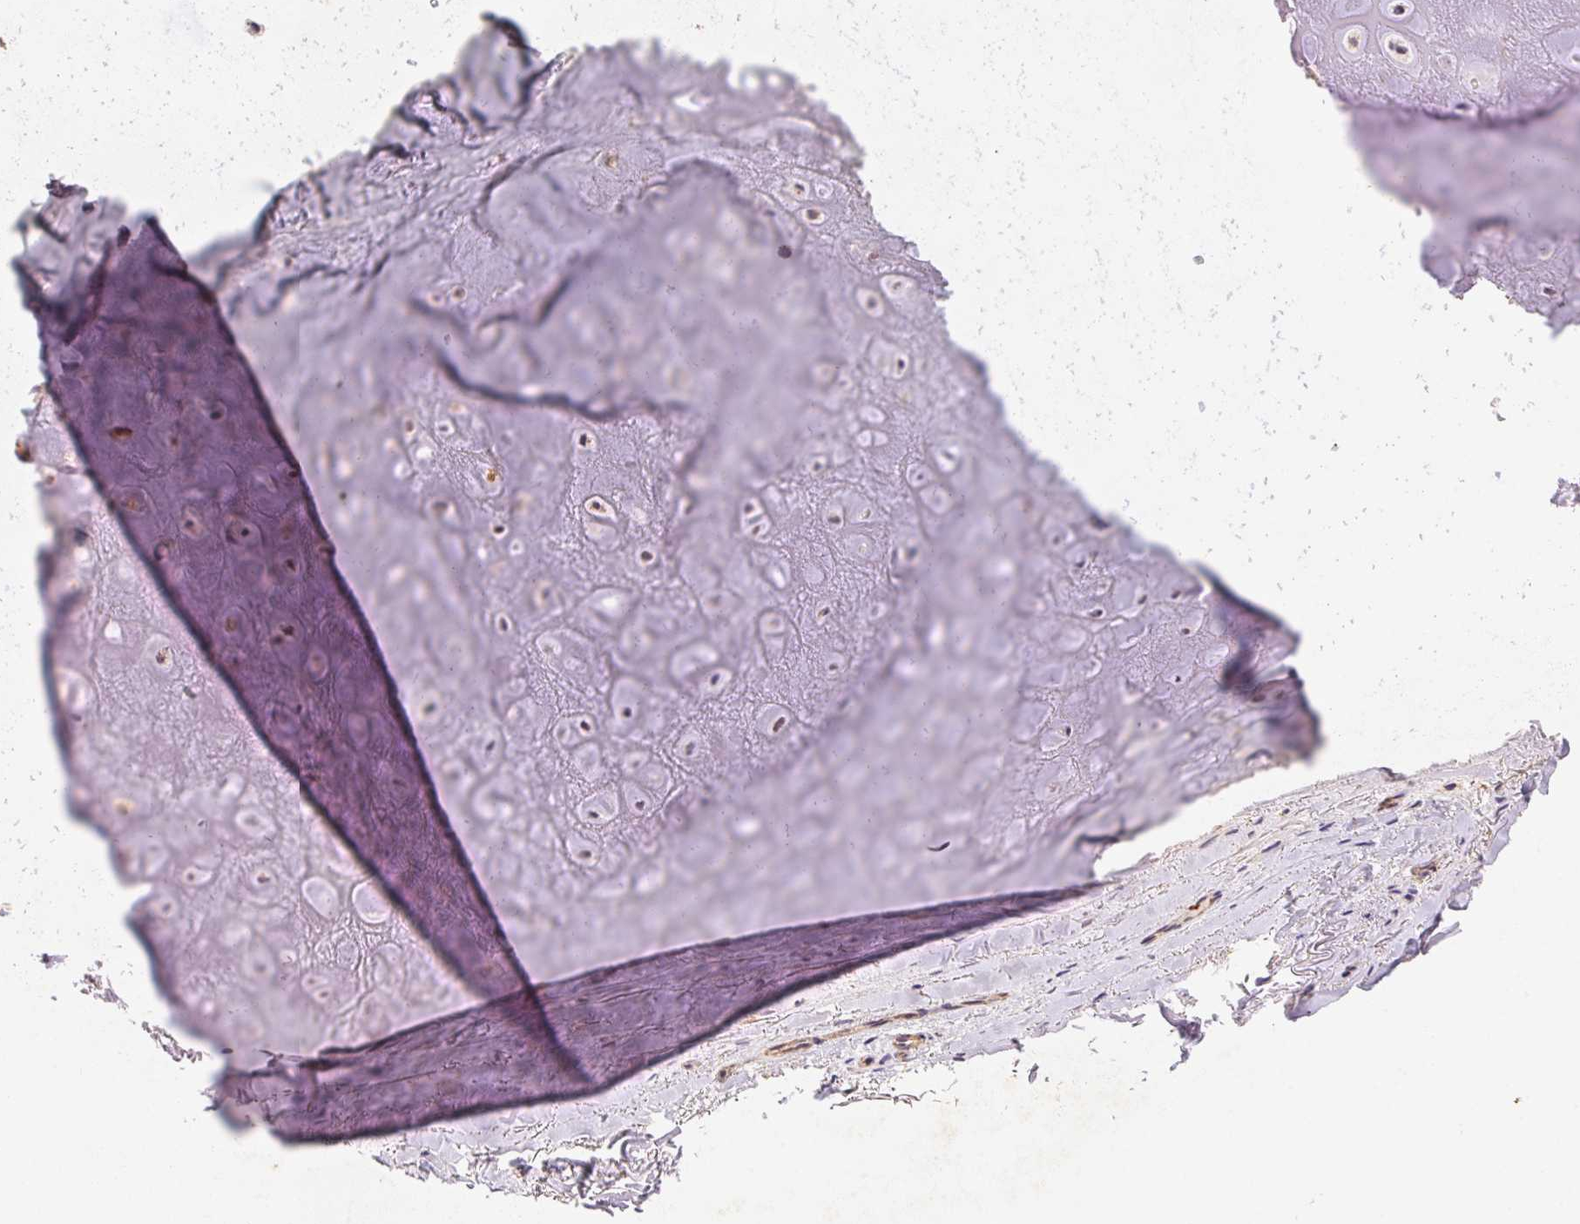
{"staining": {"intensity": "moderate", "quantity": ">75%", "location": "cytoplasmic/membranous"}, "tissue": "adipose tissue", "cell_type": "Adipocytes", "image_type": "normal", "snomed": [{"axis": "morphology", "description": "Normal tissue, NOS"}, {"axis": "topography", "description": "Cartilage tissue"}], "caption": "Immunohistochemical staining of normal human adipose tissue demonstrates >75% levels of moderate cytoplasmic/membranous protein expression in about >75% of adipocytes. (DAB IHC with brightfield microscopy, high magnification).", "gene": "ATG10", "patient": {"sex": "male", "age": 65}}